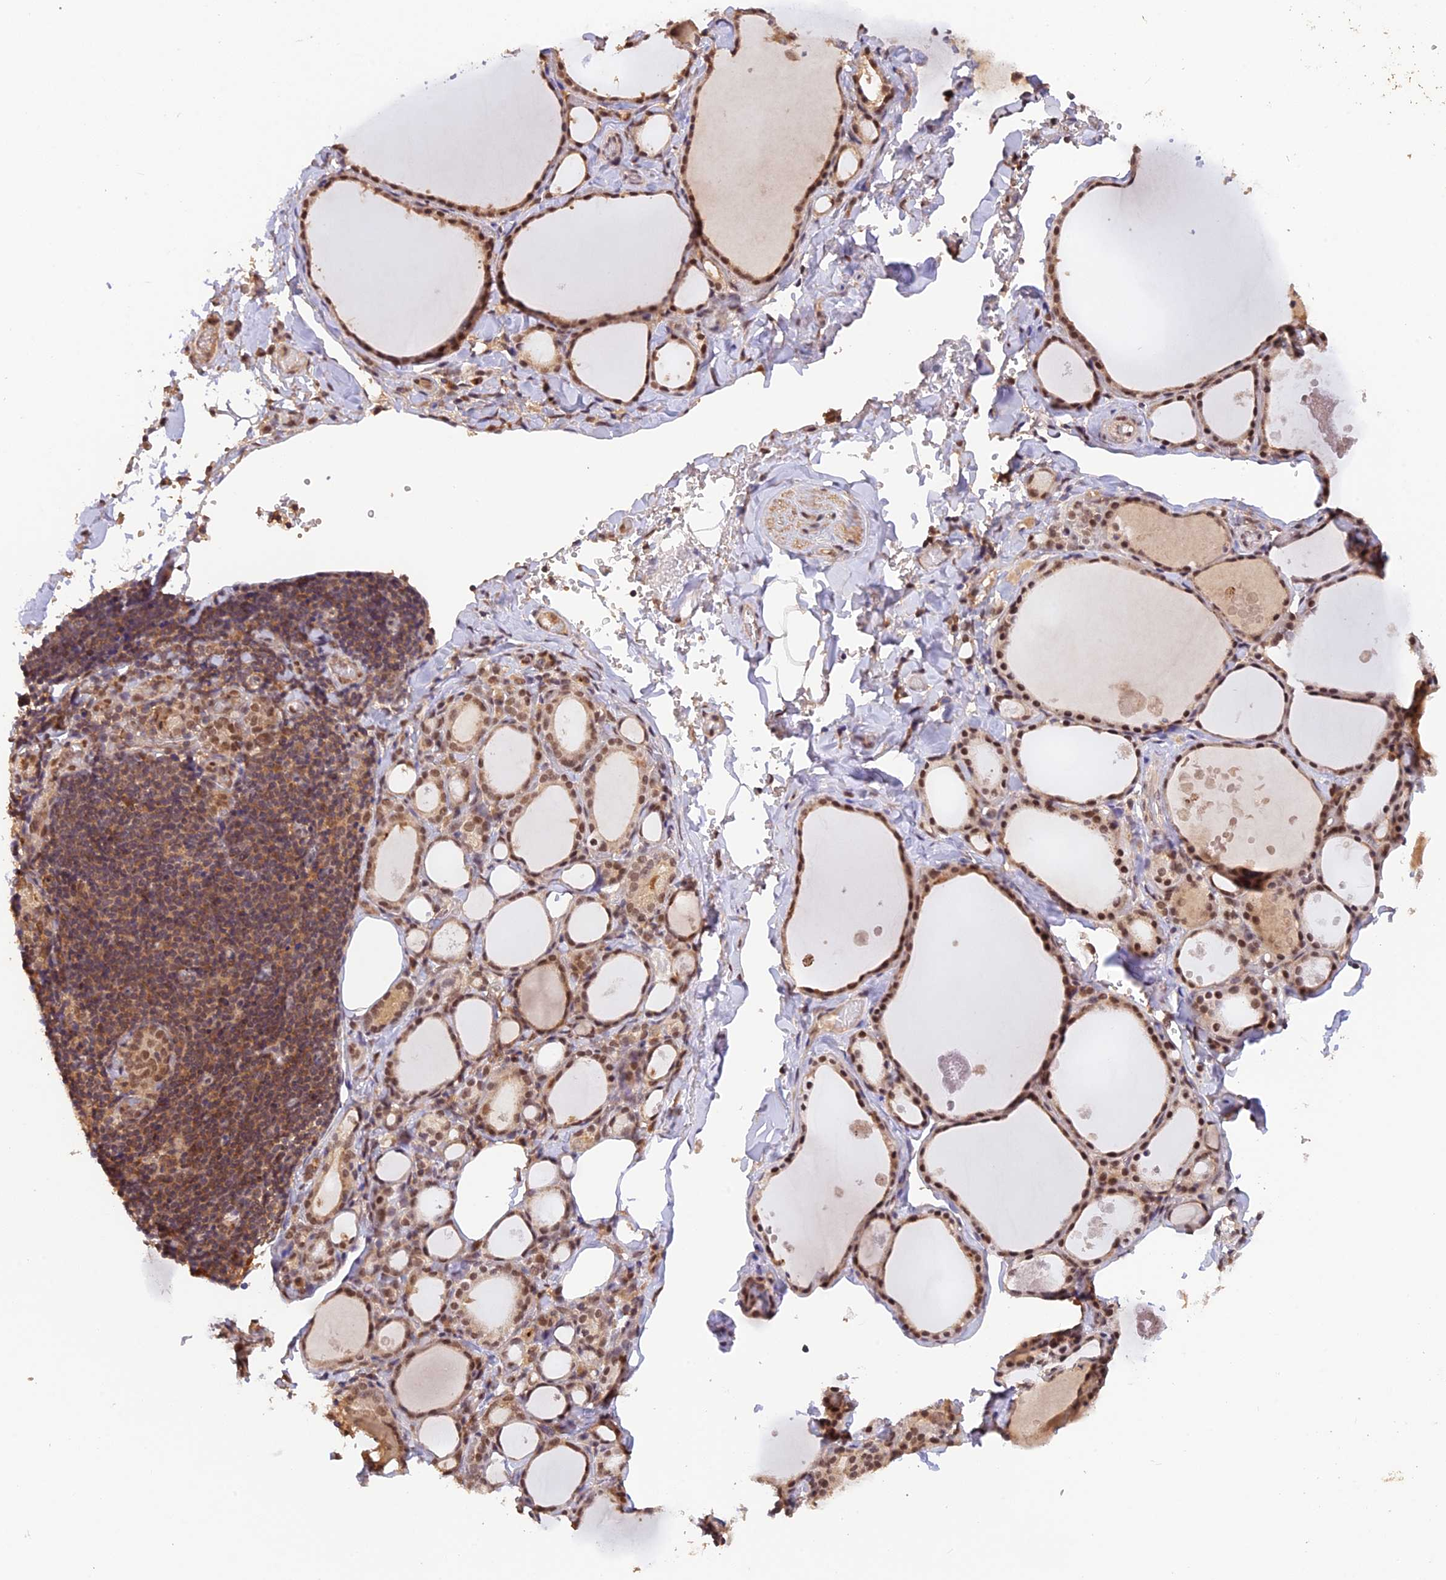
{"staining": {"intensity": "moderate", "quantity": ">75%", "location": "cytoplasmic/membranous,nuclear"}, "tissue": "thyroid gland", "cell_type": "Glandular cells", "image_type": "normal", "snomed": [{"axis": "morphology", "description": "Normal tissue, NOS"}, {"axis": "topography", "description": "Thyroid gland"}], "caption": "Glandular cells demonstrate medium levels of moderate cytoplasmic/membranous,nuclear positivity in approximately >75% of cells in benign thyroid gland.", "gene": "ZNF436", "patient": {"sex": "male", "age": 56}}